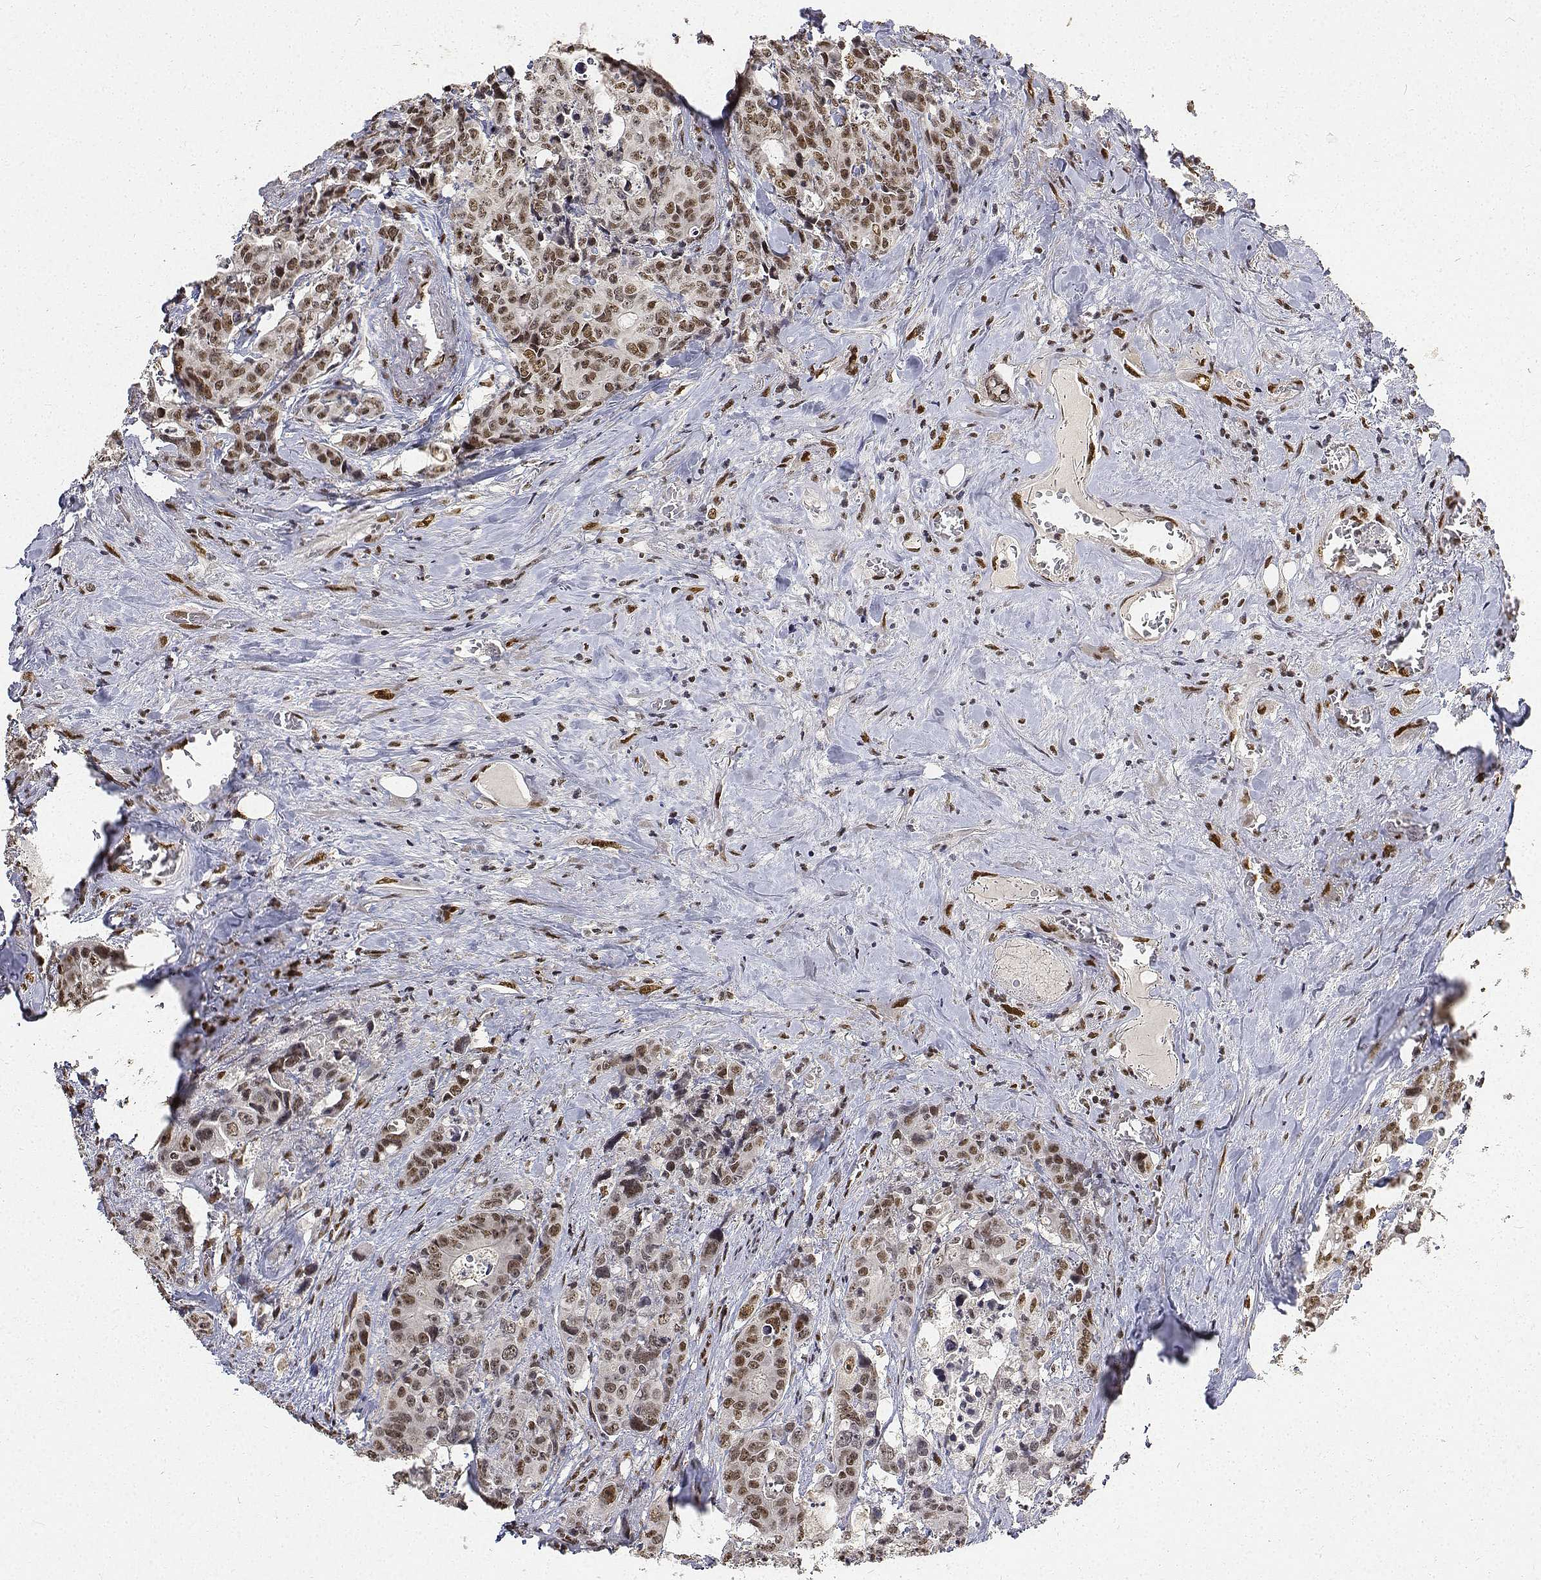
{"staining": {"intensity": "moderate", "quantity": ">75%", "location": "nuclear"}, "tissue": "colorectal cancer", "cell_type": "Tumor cells", "image_type": "cancer", "snomed": [{"axis": "morphology", "description": "Adenocarcinoma, NOS"}, {"axis": "topography", "description": "Rectum"}], "caption": "There is medium levels of moderate nuclear expression in tumor cells of adenocarcinoma (colorectal), as demonstrated by immunohistochemical staining (brown color).", "gene": "ATRX", "patient": {"sex": "female", "age": 62}}